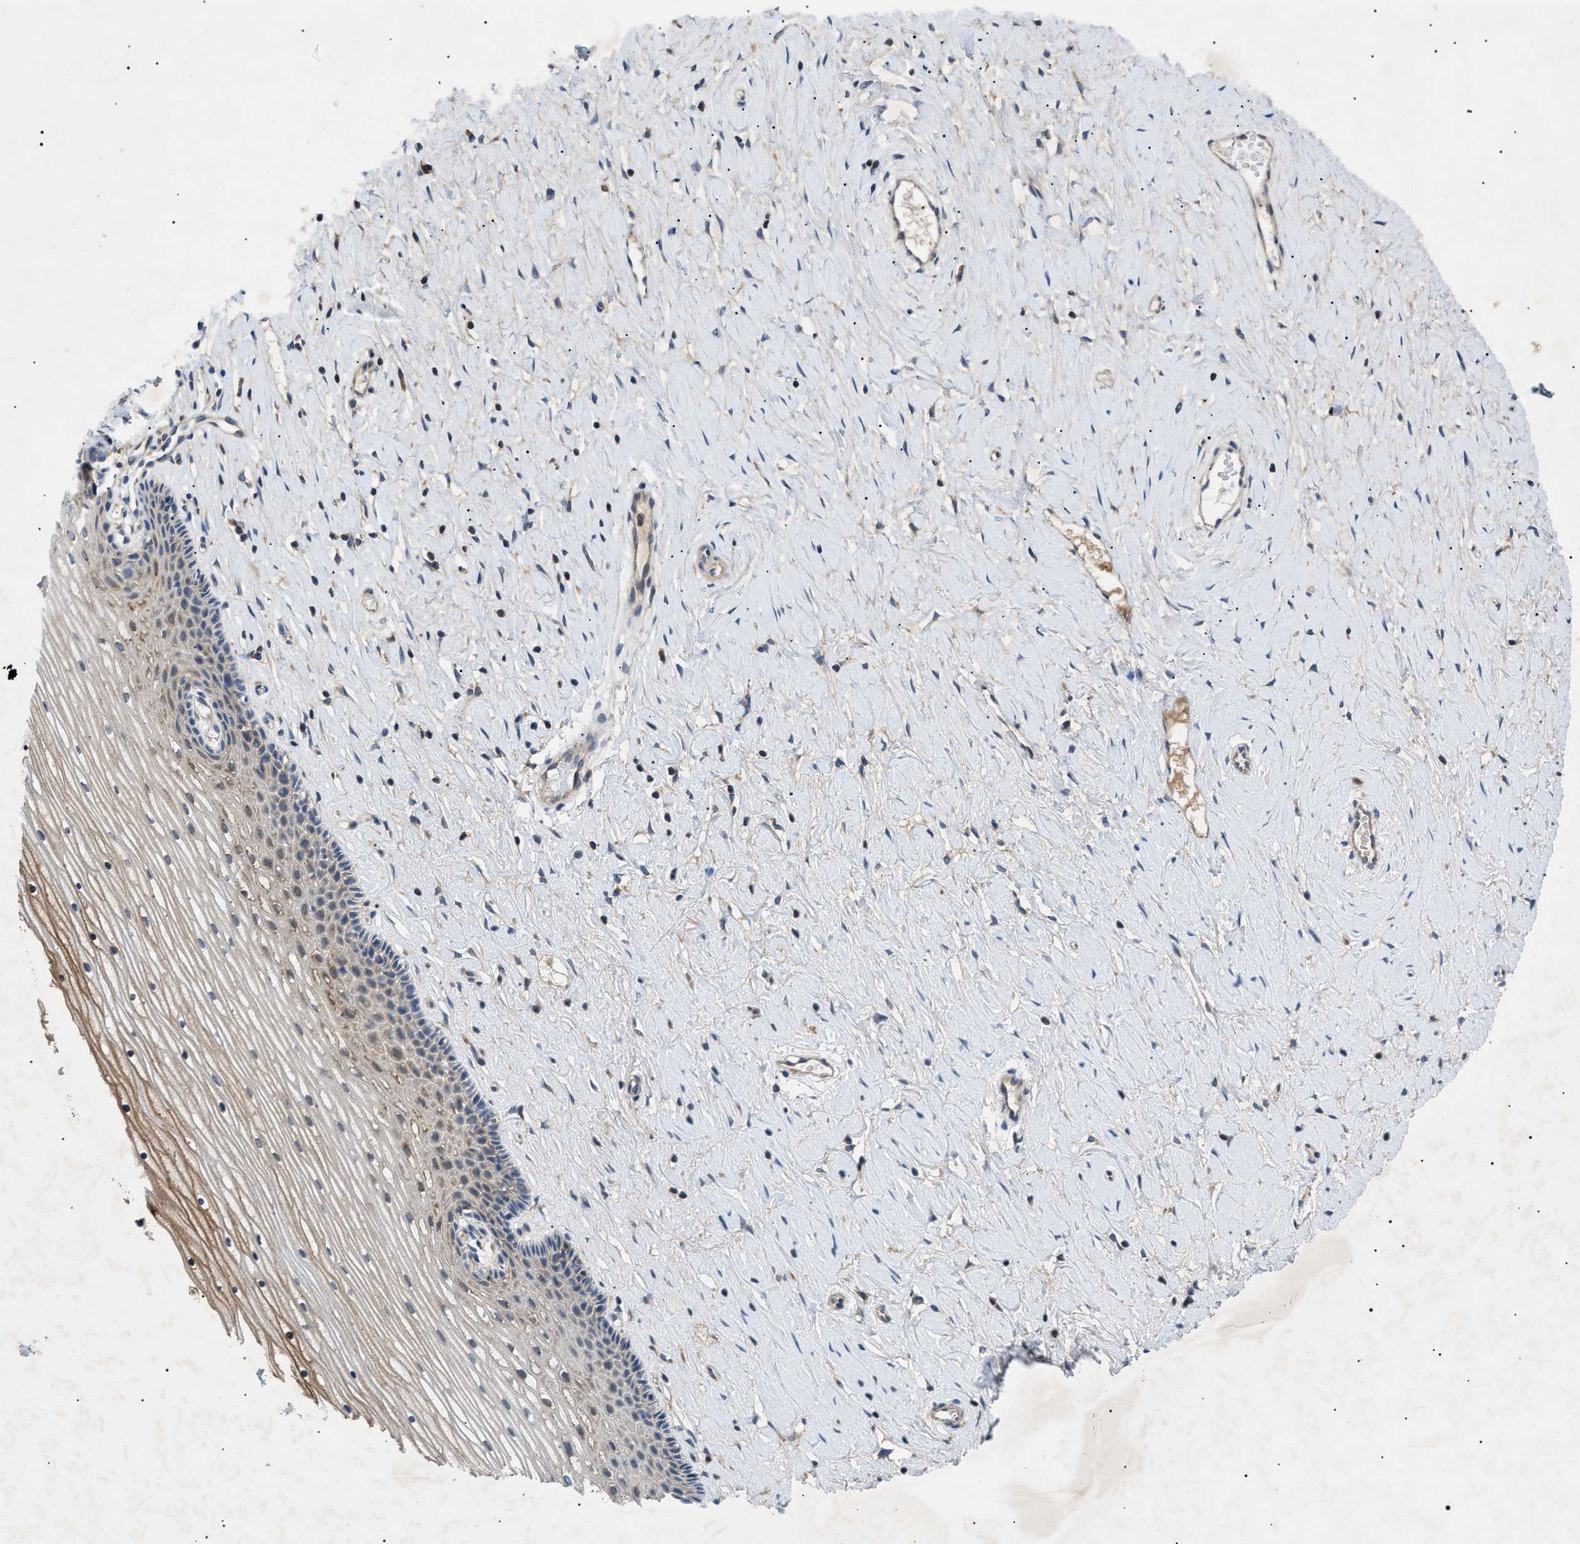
{"staining": {"intensity": "weak", "quantity": "25%-75%", "location": "cytoplasmic/membranous"}, "tissue": "cervix", "cell_type": "Glandular cells", "image_type": "normal", "snomed": [{"axis": "morphology", "description": "Normal tissue, NOS"}, {"axis": "topography", "description": "Cervix"}], "caption": "Unremarkable cervix was stained to show a protein in brown. There is low levels of weak cytoplasmic/membranous positivity in about 25%-75% of glandular cells. (DAB (3,3'-diaminobenzidine) = brown stain, brightfield microscopy at high magnification).", "gene": "RIPK1", "patient": {"sex": "female", "age": 39}}